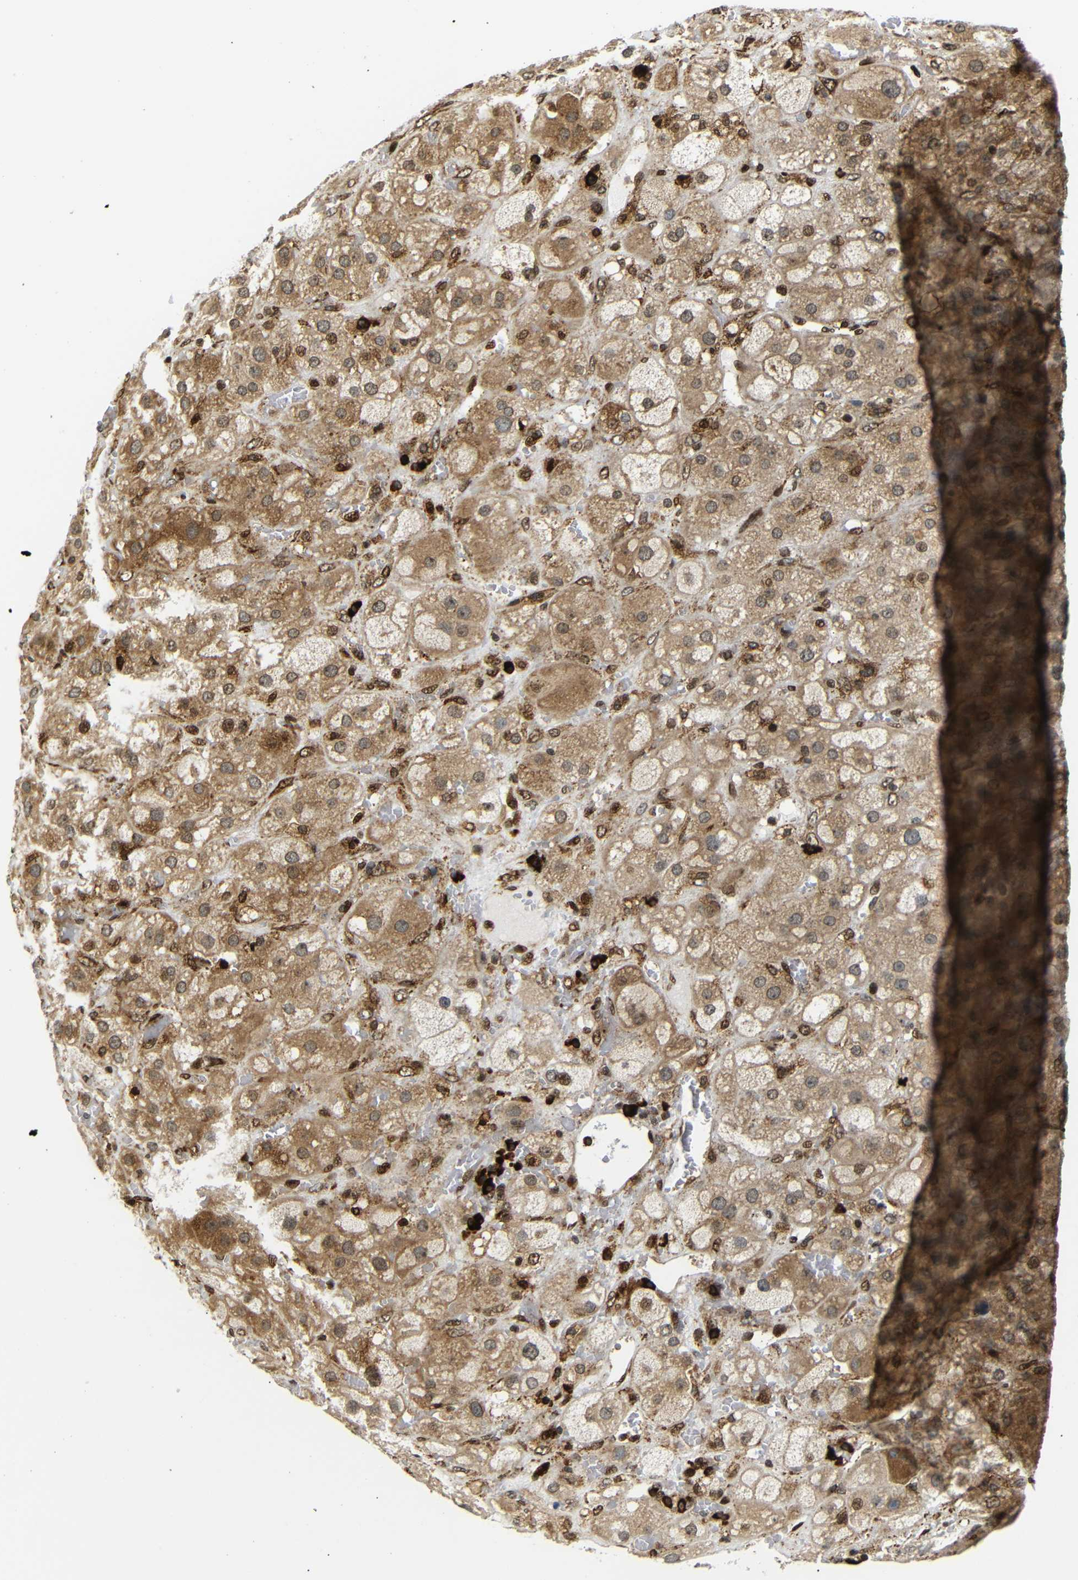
{"staining": {"intensity": "moderate", "quantity": ">75%", "location": "cytoplasmic/membranous,nuclear"}, "tissue": "adrenal gland", "cell_type": "Glandular cells", "image_type": "normal", "snomed": [{"axis": "morphology", "description": "Normal tissue, NOS"}, {"axis": "topography", "description": "Adrenal gland"}], "caption": "Moderate cytoplasmic/membranous,nuclear expression is seen in approximately >75% of glandular cells in normal adrenal gland. (brown staining indicates protein expression, while blue staining denotes nuclei).", "gene": "SPCS2", "patient": {"sex": "female", "age": 47}}